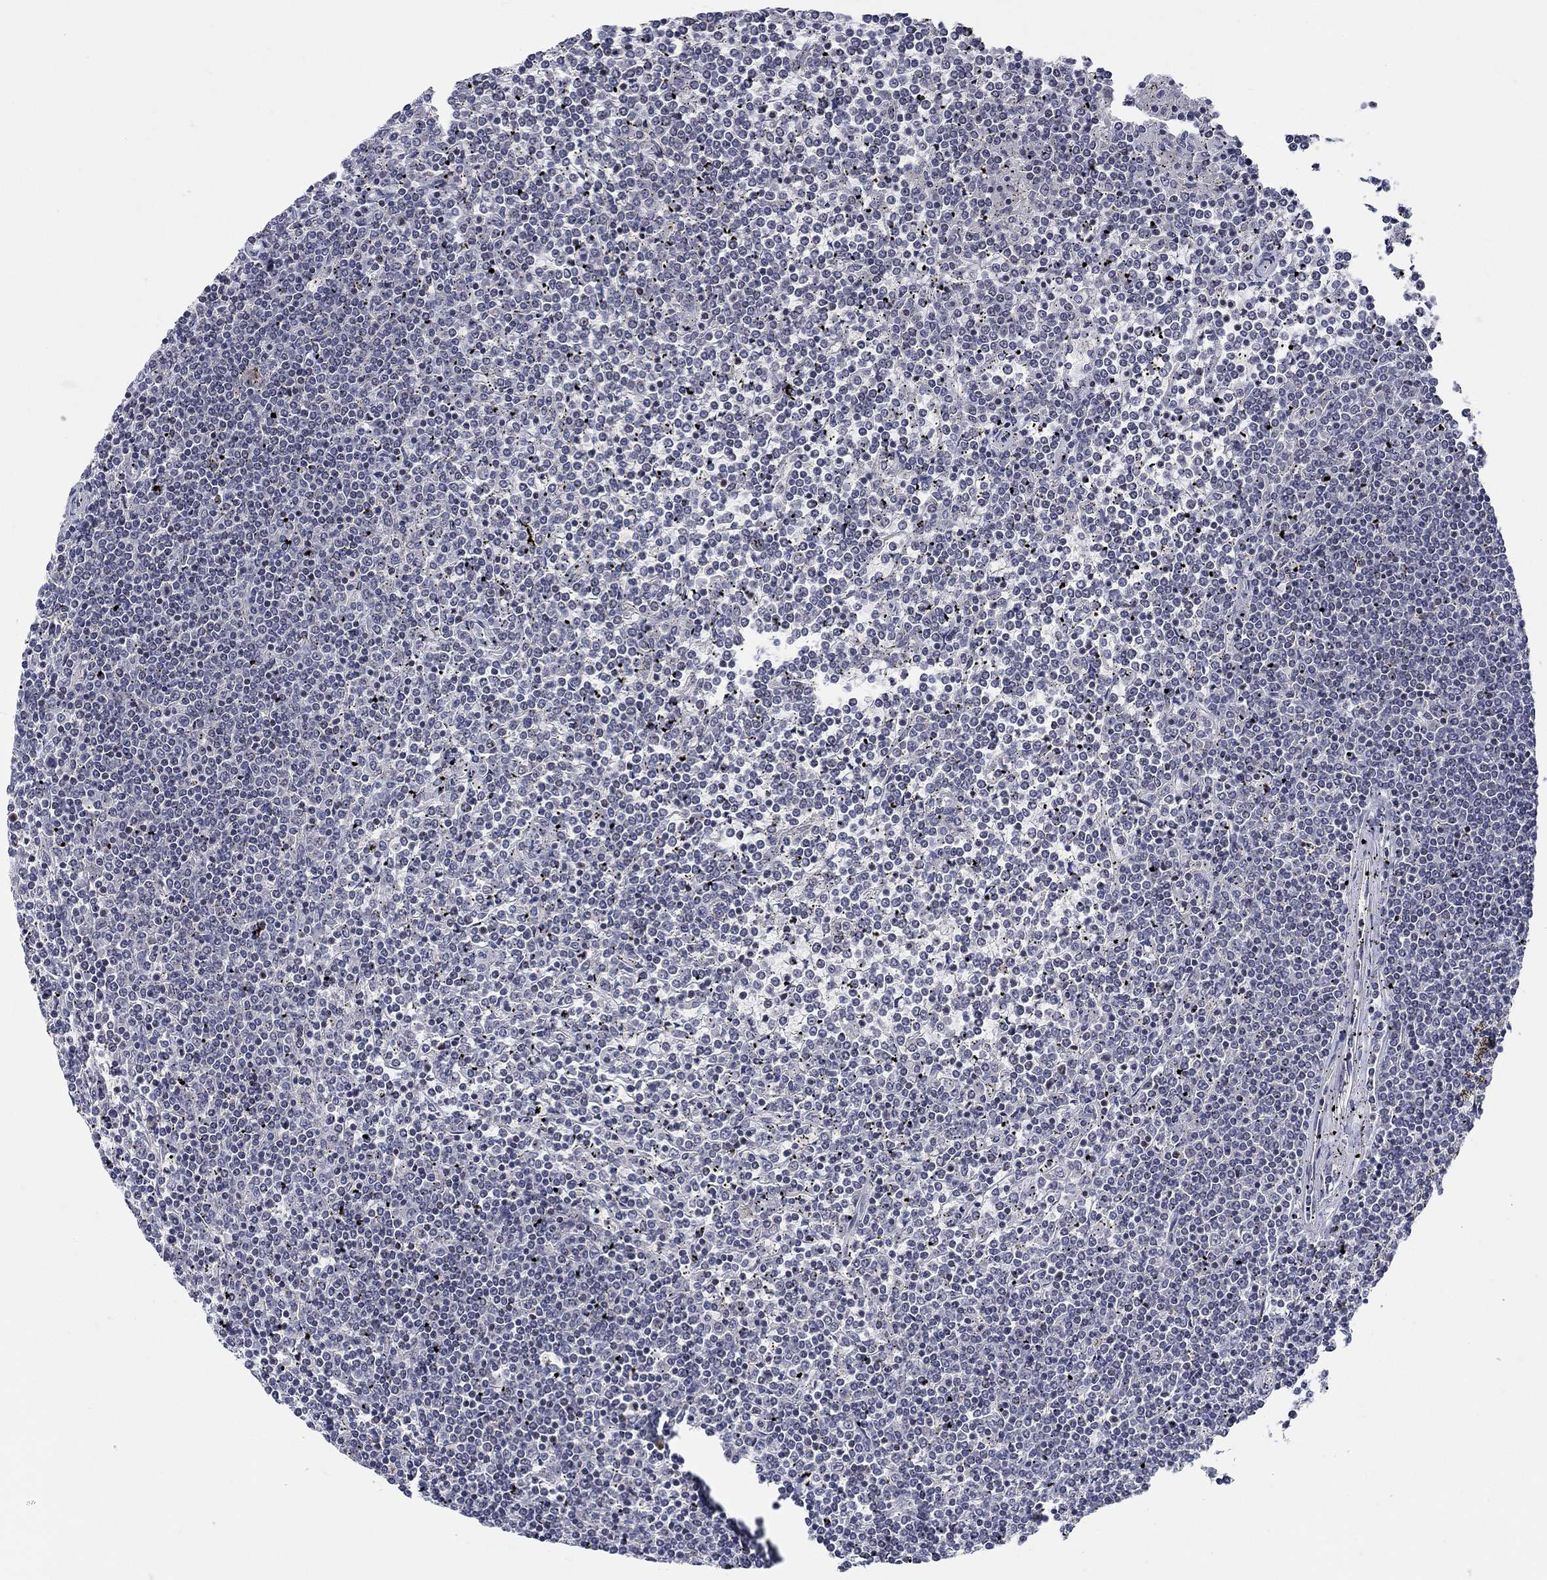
{"staining": {"intensity": "negative", "quantity": "none", "location": "none"}, "tissue": "lymphoma", "cell_type": "Tumor cells", "image_type": "cancer", "snomed": [{"axis": "morphology", "description": "Malignant lymphoma, non-Hodgkin's type, Low grade"}, {"axis": "topography", "description": "Spleen"}], "caption": "High power microscopy photomicrograph of an immunohistochemistry image of lymphoma, revealing no significant positivity in tumor cells.", "gene": "SMIM18", "patient": {"sex": "female", "age": 19}}